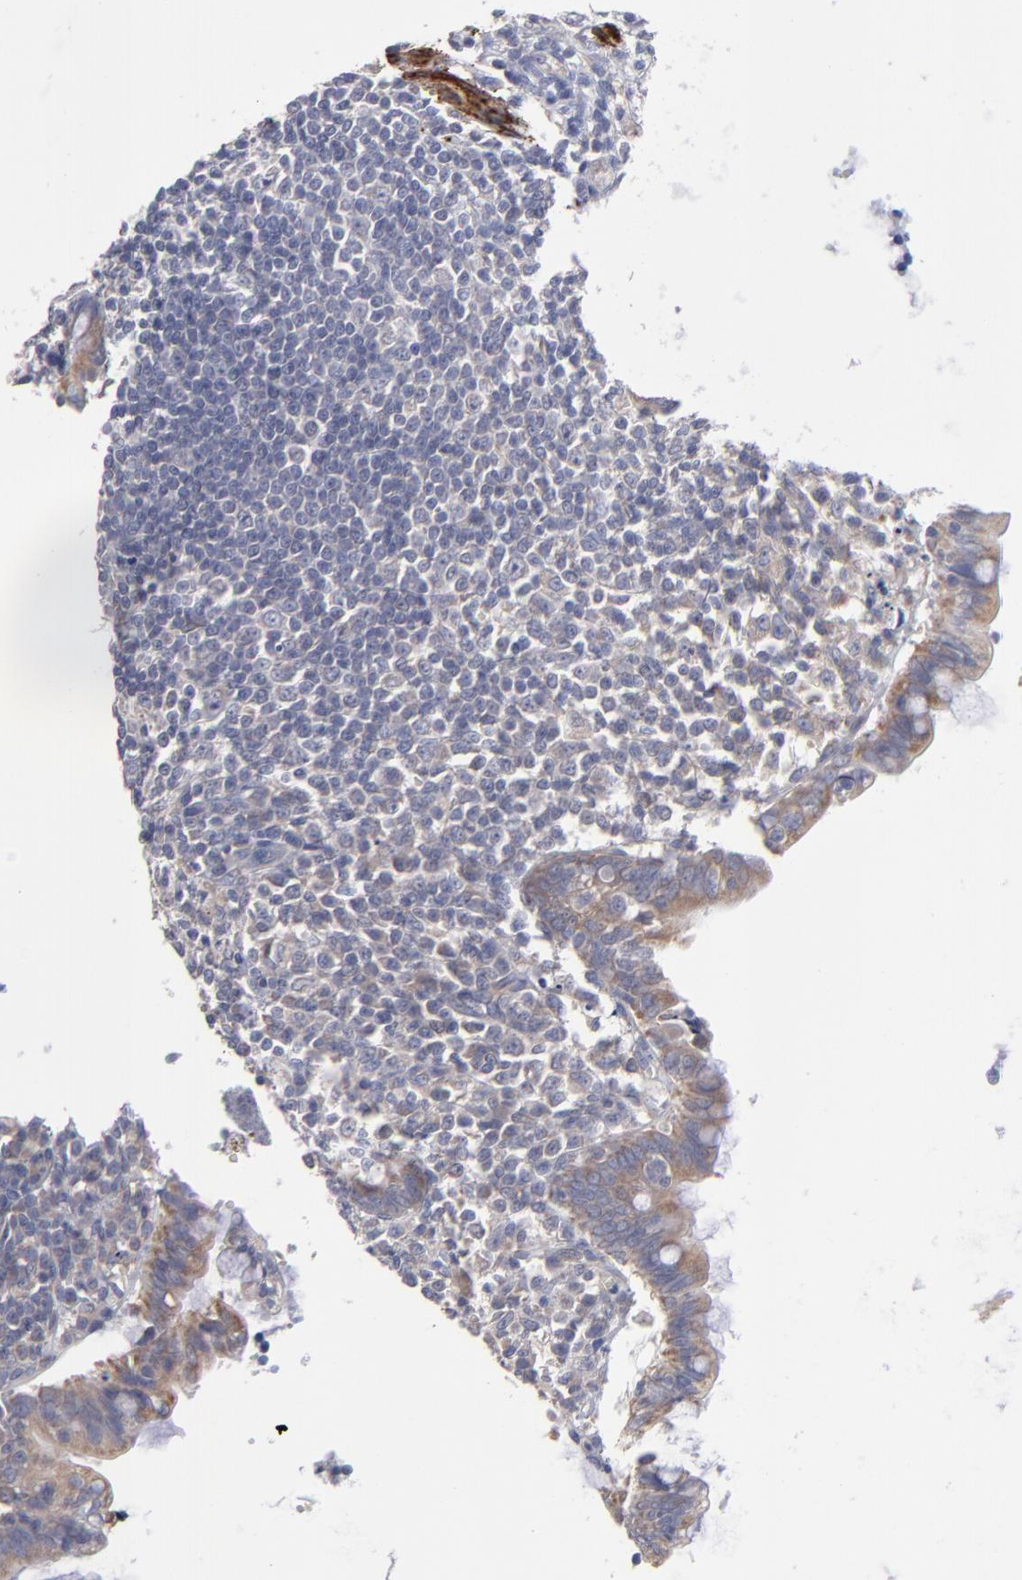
{"staining": {"intensity": "weak", "quantity": ">75%", "location": "cytoplasmic/membranous"}, "tissue": "appendix", "cell_type": "Glandular cells", "image_type": "normal", "snomed": [{"axis": "morphology", "description": "Normal tissue, NOS"}, {"axis": "topography", "description": "Appendix"}], "caption": "DAB (3,3'-diaminobenzidine) immunohistochemical staining of unremarkable appendix reveals weak cytoplasmic/membranous protein expression in about >75% of glandular cells. Using DAB (brown) and hematoxylin (blue) stains, captured at high magnification using brightfield microscopy.", "gene": "SLMAP", "patient": {"sex": "female", "age": 66}}